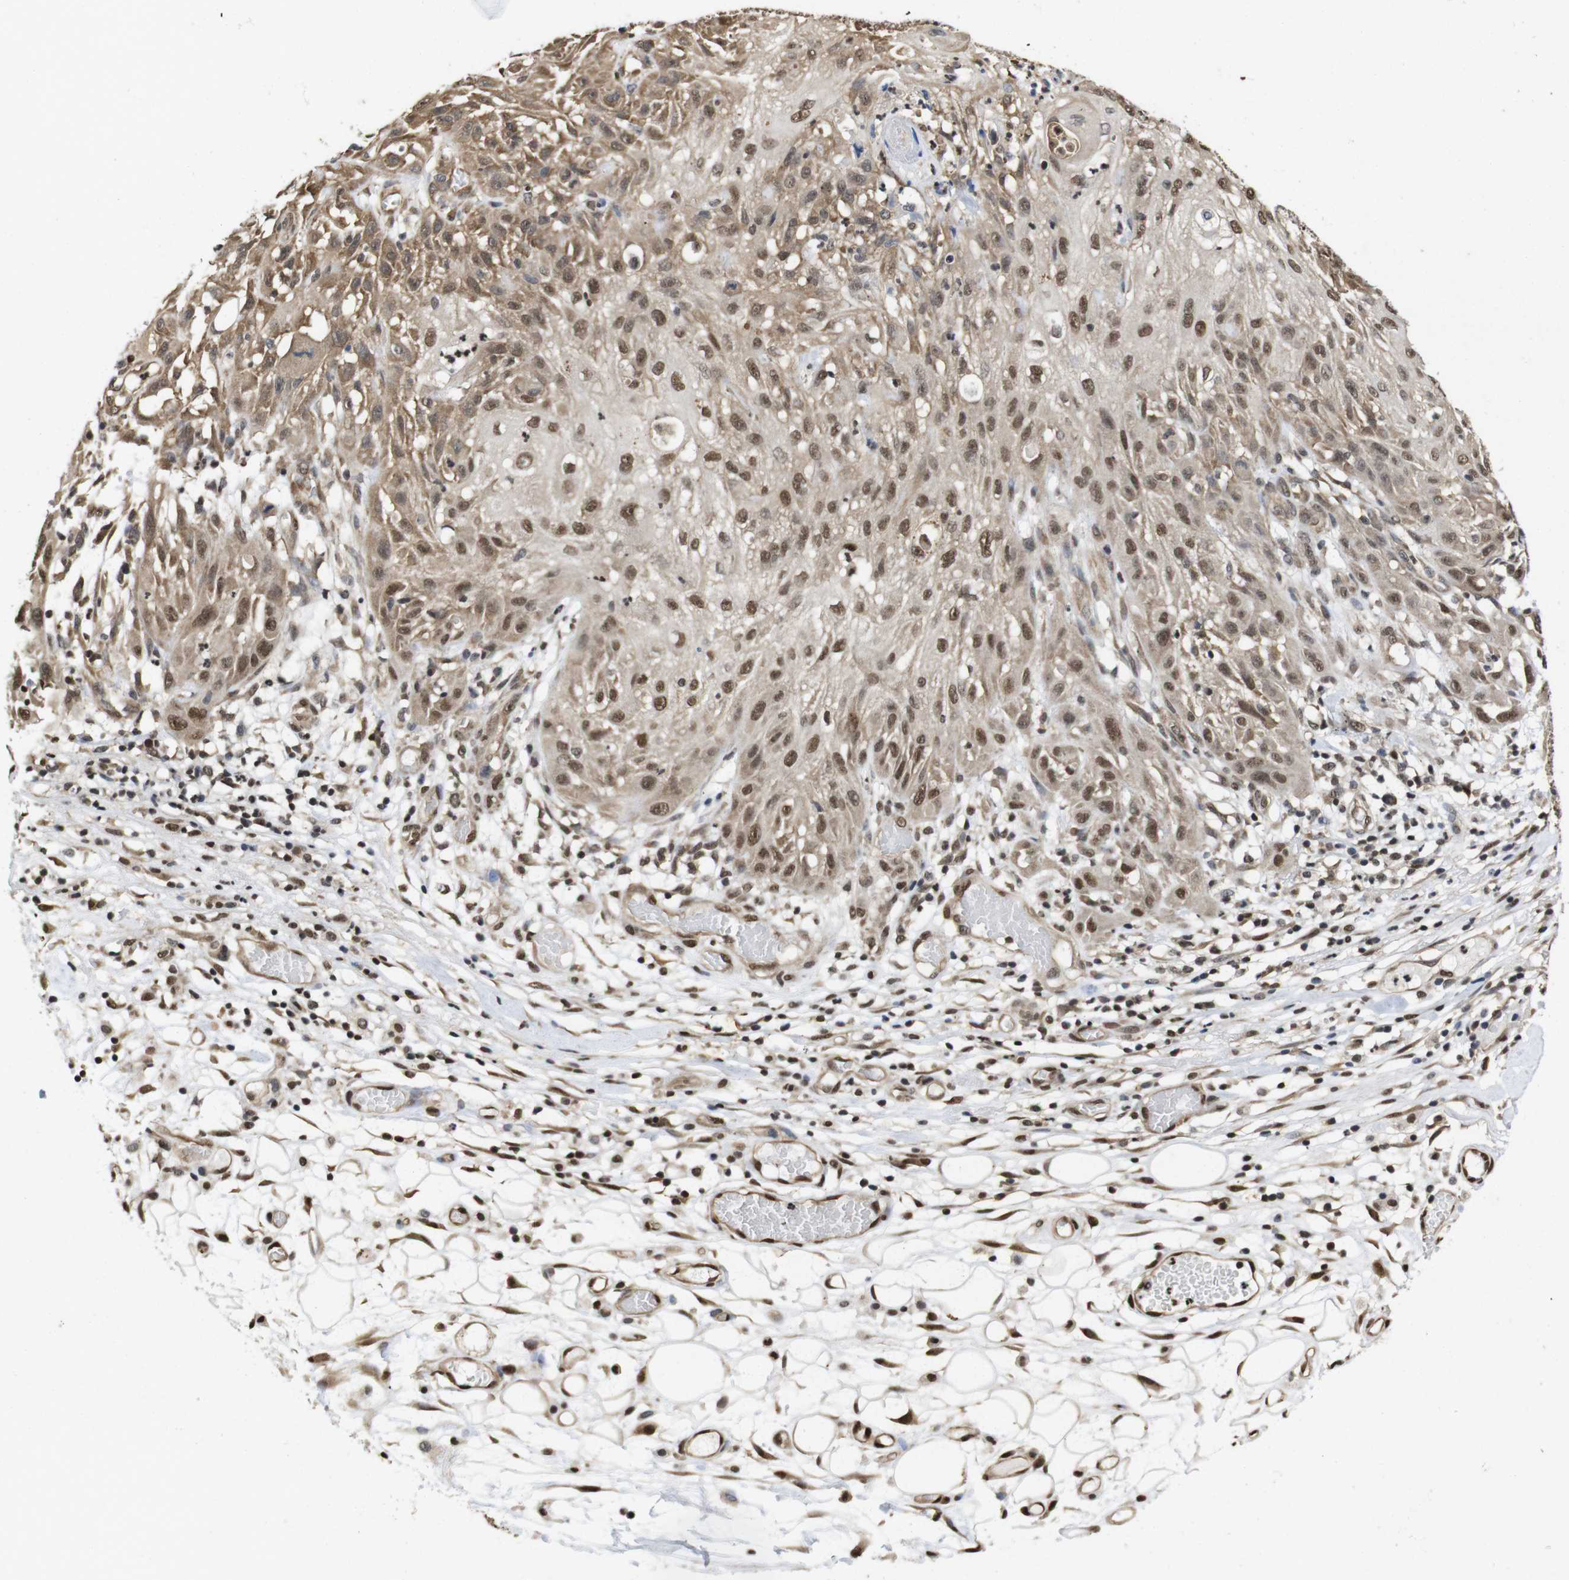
{"staining": {"intensity": "moderate", "quantity": ">75%", "location": "cytoplasmic/membranous,nuclear"}, "tissue": "skin cancer", "cell_type": "Tumor cells", "image_type": "cancer", "snomed": [{"axis": "morphology", "description": "Squamous cell carcinoma, NOS"}, {"axis": "topography", "description": "Skin"}], "caption": "Immunohistochemical staining of human skin squamous cell carcinoma demonstrates moderate cytoplasmic/membranous and nuclear protein positivity in about >75% of tumor cells. (brown staining indicates protein expression, while blue staining denotes nuclei).", "gene": "SUMO3", "patient": {"sex": "male", "age": 75}}